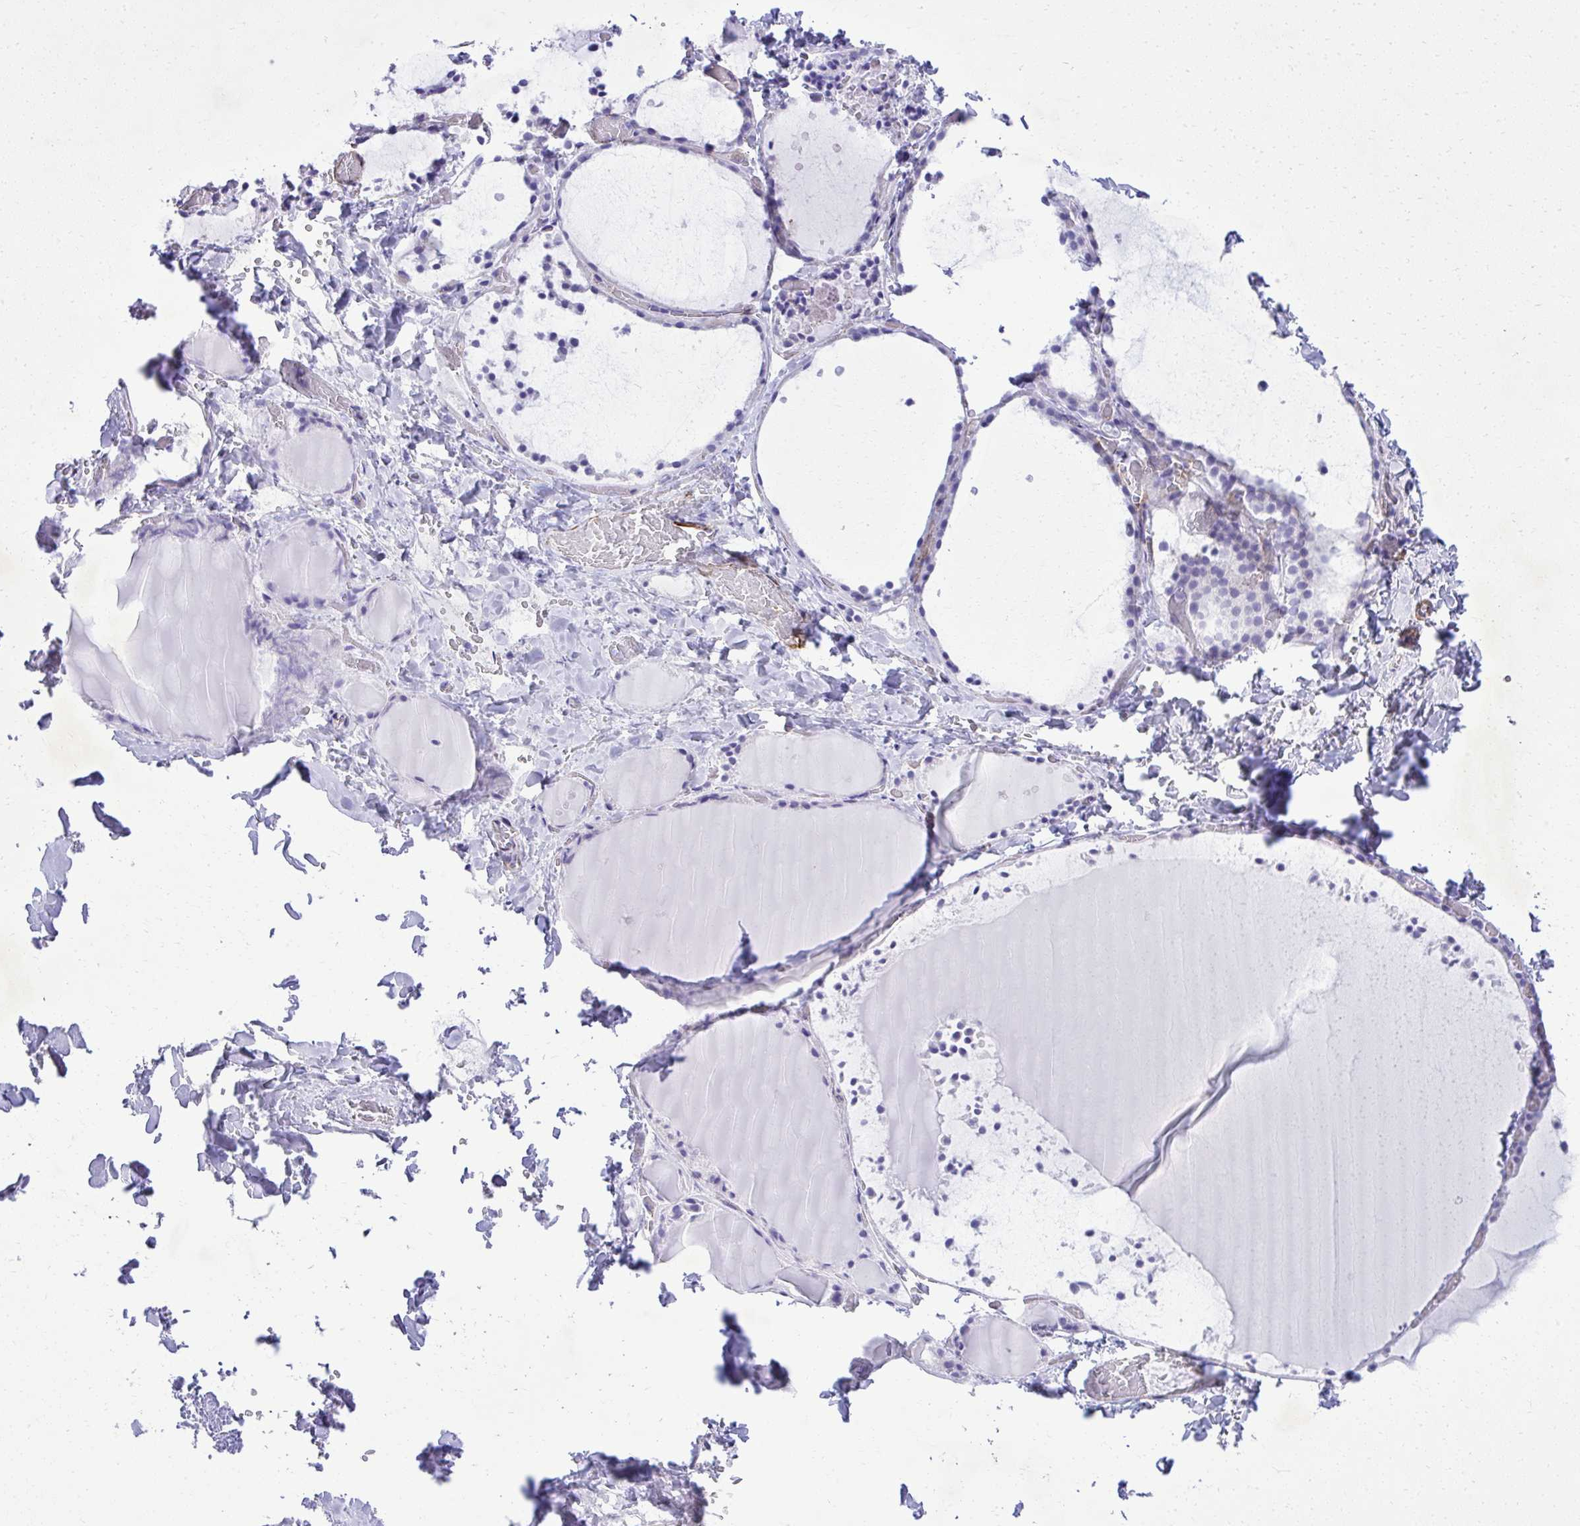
{"staining": {"intensity": "negative", "quantity": "none", "location": "none"}, "tissue": "thyroid gland", "cell_type": "Glandular cells", "image_type": "normal", "snomed": [{"axis": "morphology", "description": "Normal tissue, NOS"}, {"axis": "topography", "description": "Thyroid gland"}], "caption": "A histopathology image of human thyroid gland is negative for staining in glandular cells.", "gene": "PITPNM3", "patient": {"sex": "female", "age": 36}}